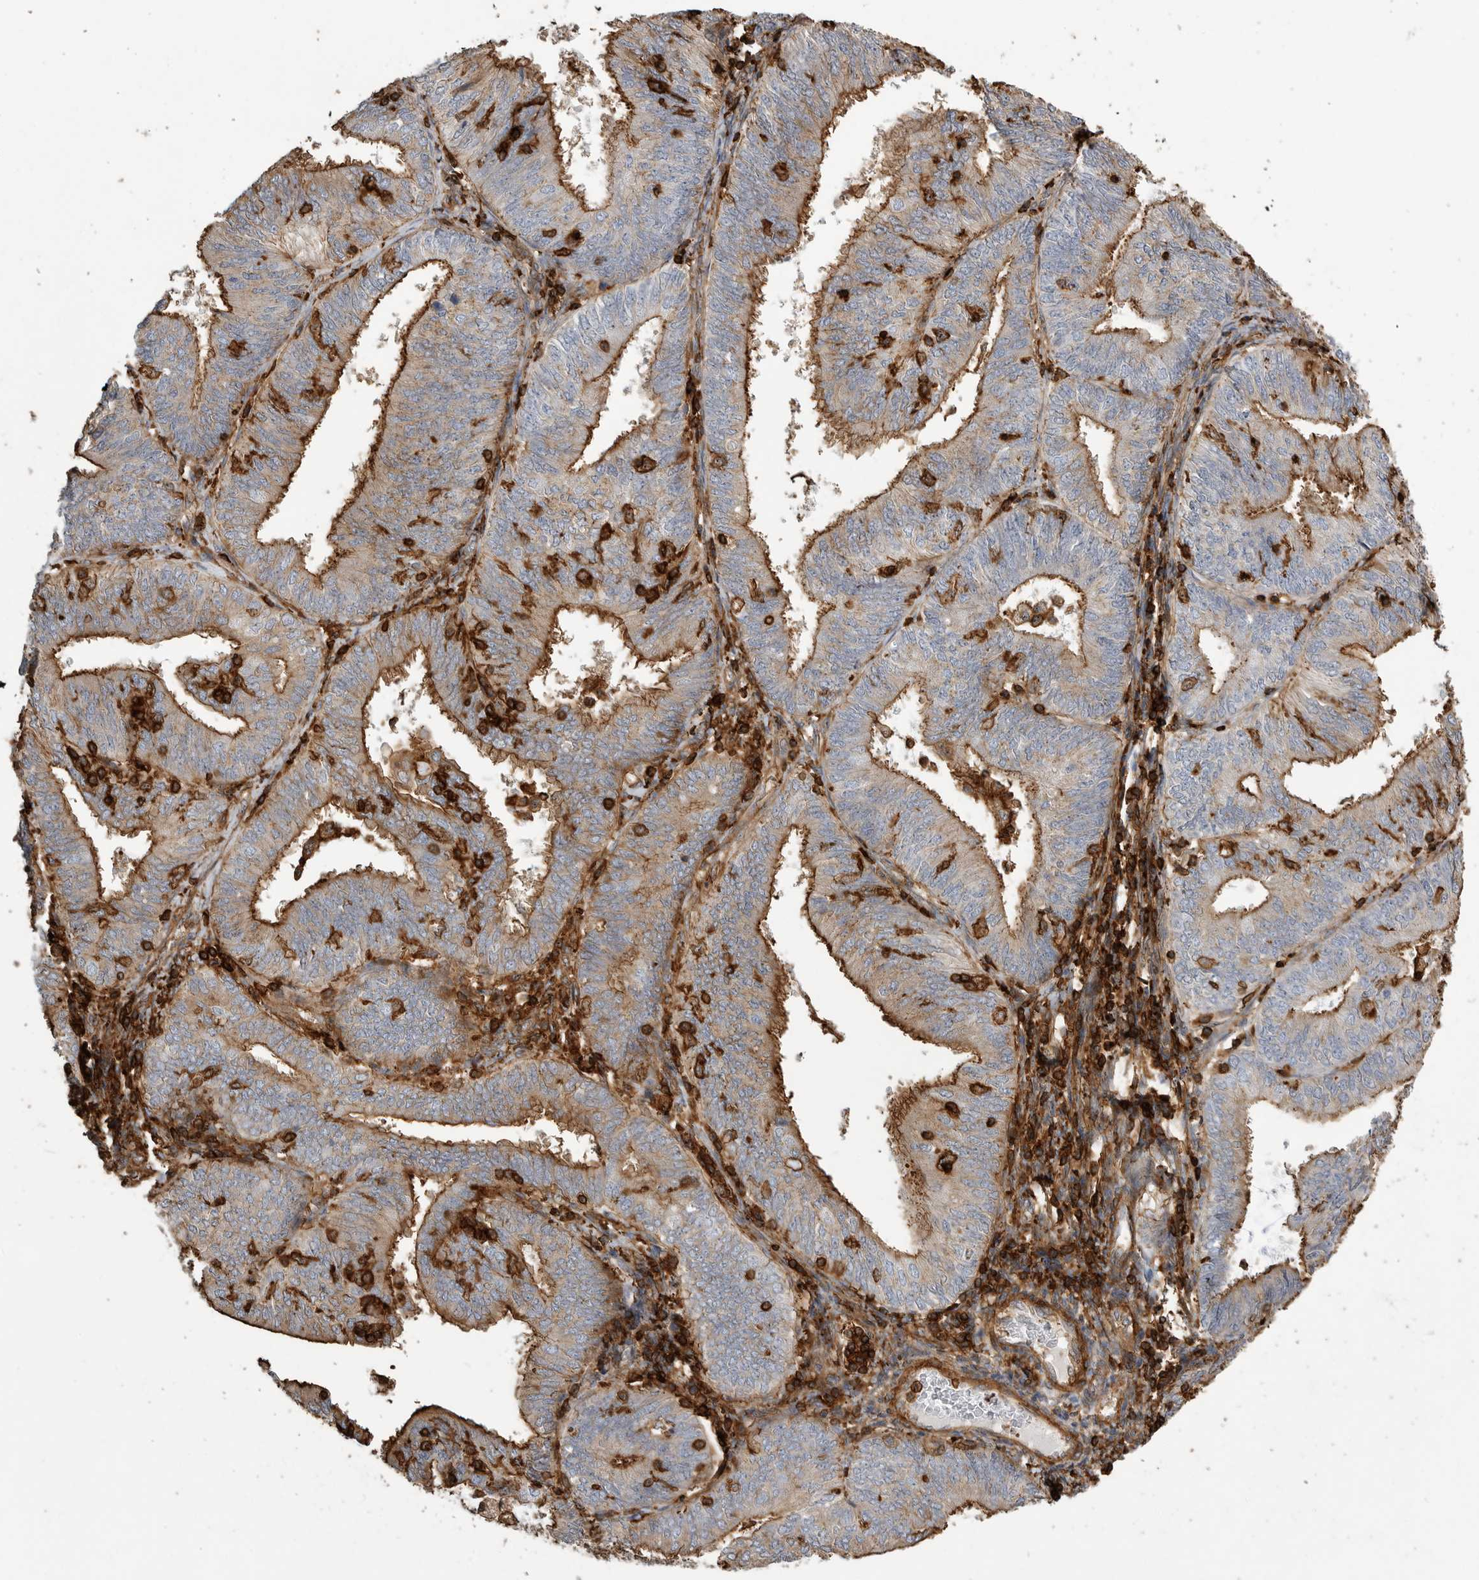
{"staining": {"intensity": "moderate", "quantity": "25%-75%", "location": "cytoplasmic/membranous"}, "tissue": "endometrial cancer", "cell_type": "Tumor cells", "image_type": "cancer", "snomed": [{"axis": "morphology", "description": "Adenocarcinoma, NOS"}, {"axis": "topography", "description": "Endometrium"}], "caption": "IHC (DAB) staining of human endometrial cancer exhibits moderate cytoplasmic/membranous protein positivity in about 25%-75% of tumor cells. The staining was performed using DAB (3,3'-diaminobenzidine), with brown indicating positive protein expression. Nuclei are stained blue with hematoxylin.", "gene": "GPER1", "patient": {"sex": "female", "age": 58}}